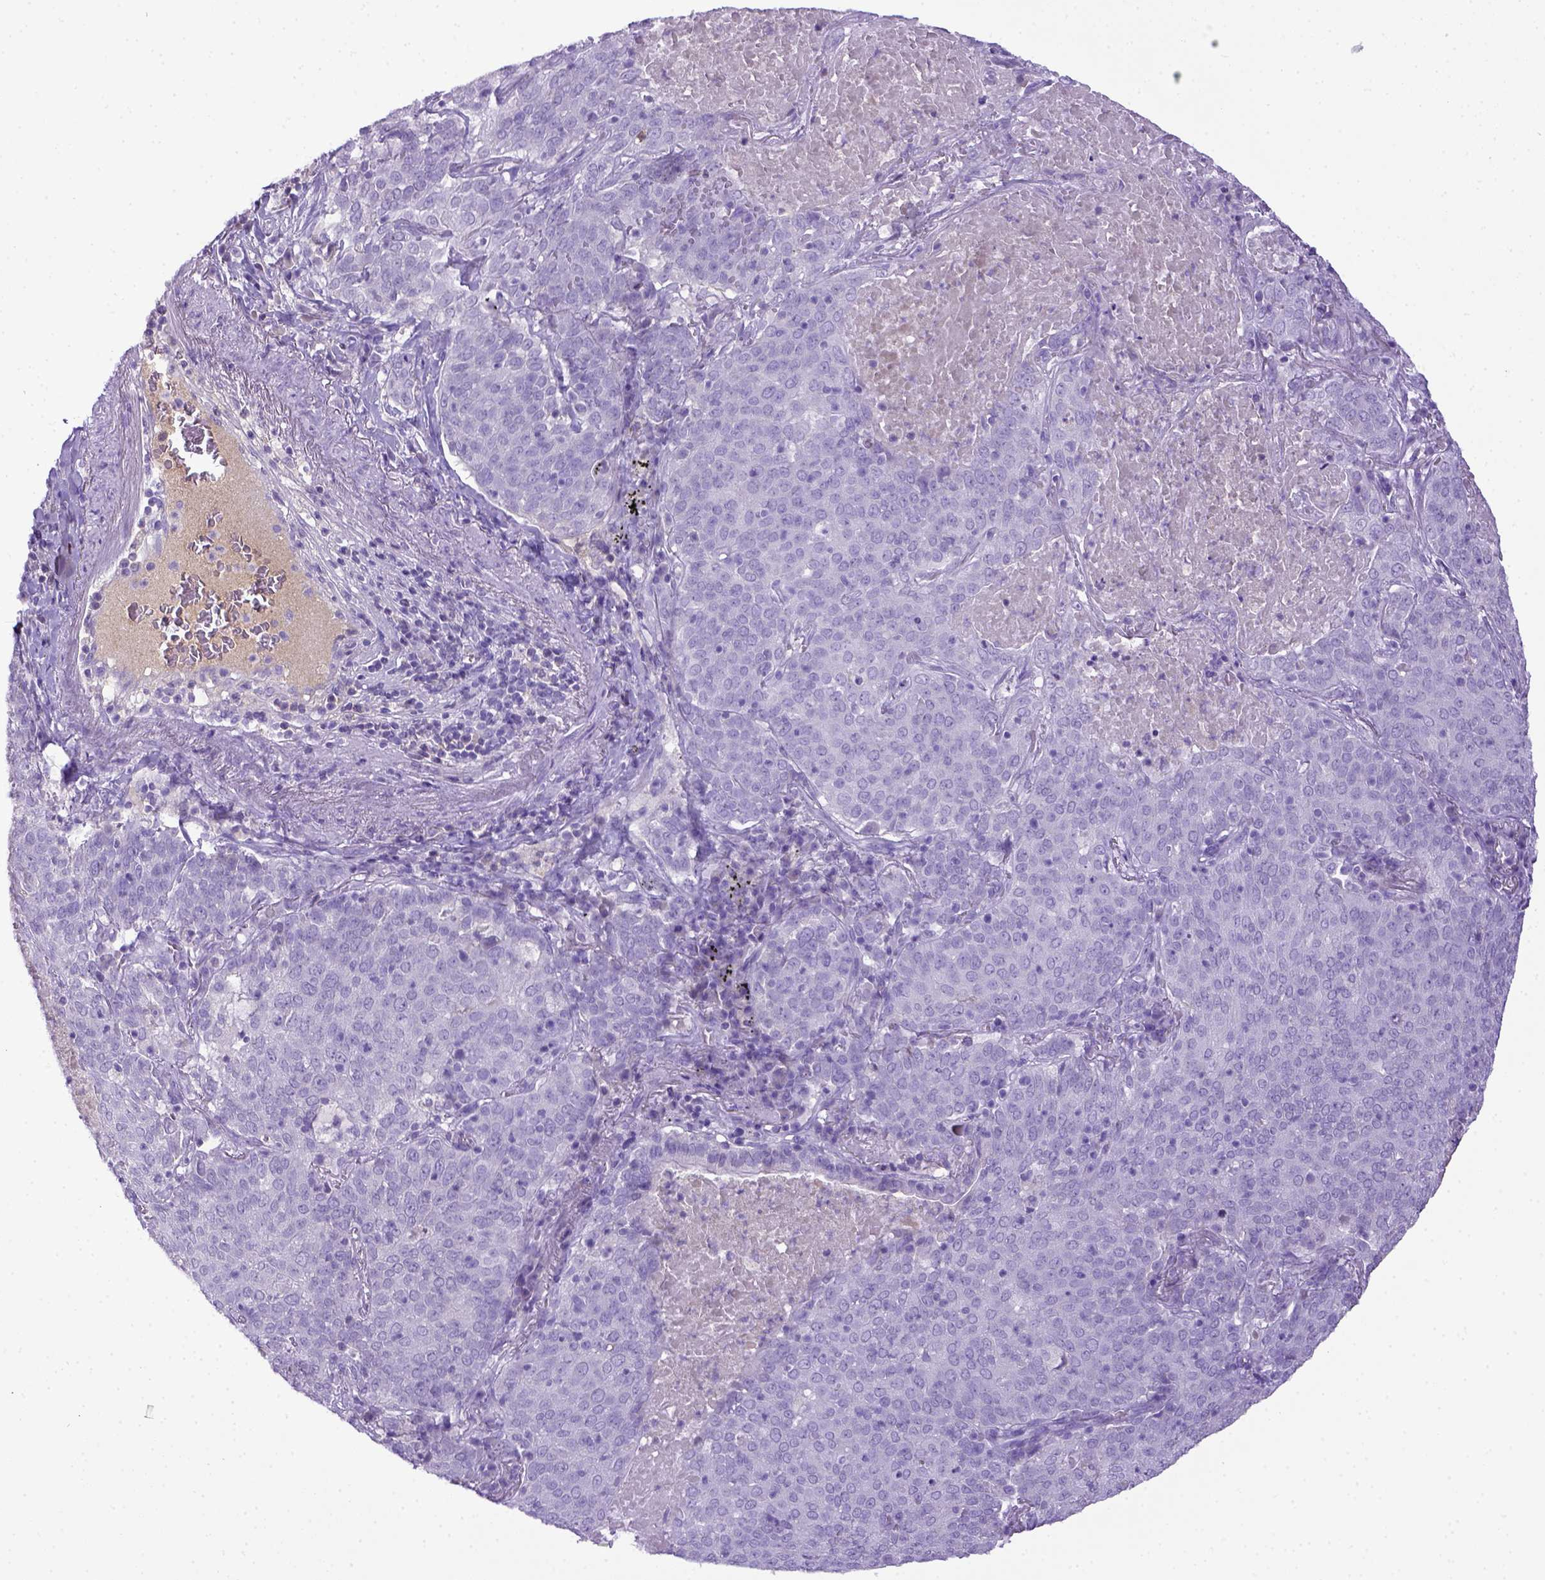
{"staining": {"intensity": "negative", "quantity": "none", "location": "none"}, "tissue": "lung cancer", "cell_type": "Tumor cells", "image_type": "cancer", "snomed": [{"axis": "morphology", "description": "Squamous cell carcinoma, NOS"}, {"axis": "topography", "description": "Lung"}], "caption": "Human lung cancer stained for a protein using immunohistochemistry (IHC) exhibits no expression in tumor cells.", "gene": "ITIH4", "patient": {"sex": "male", "age": 82}}